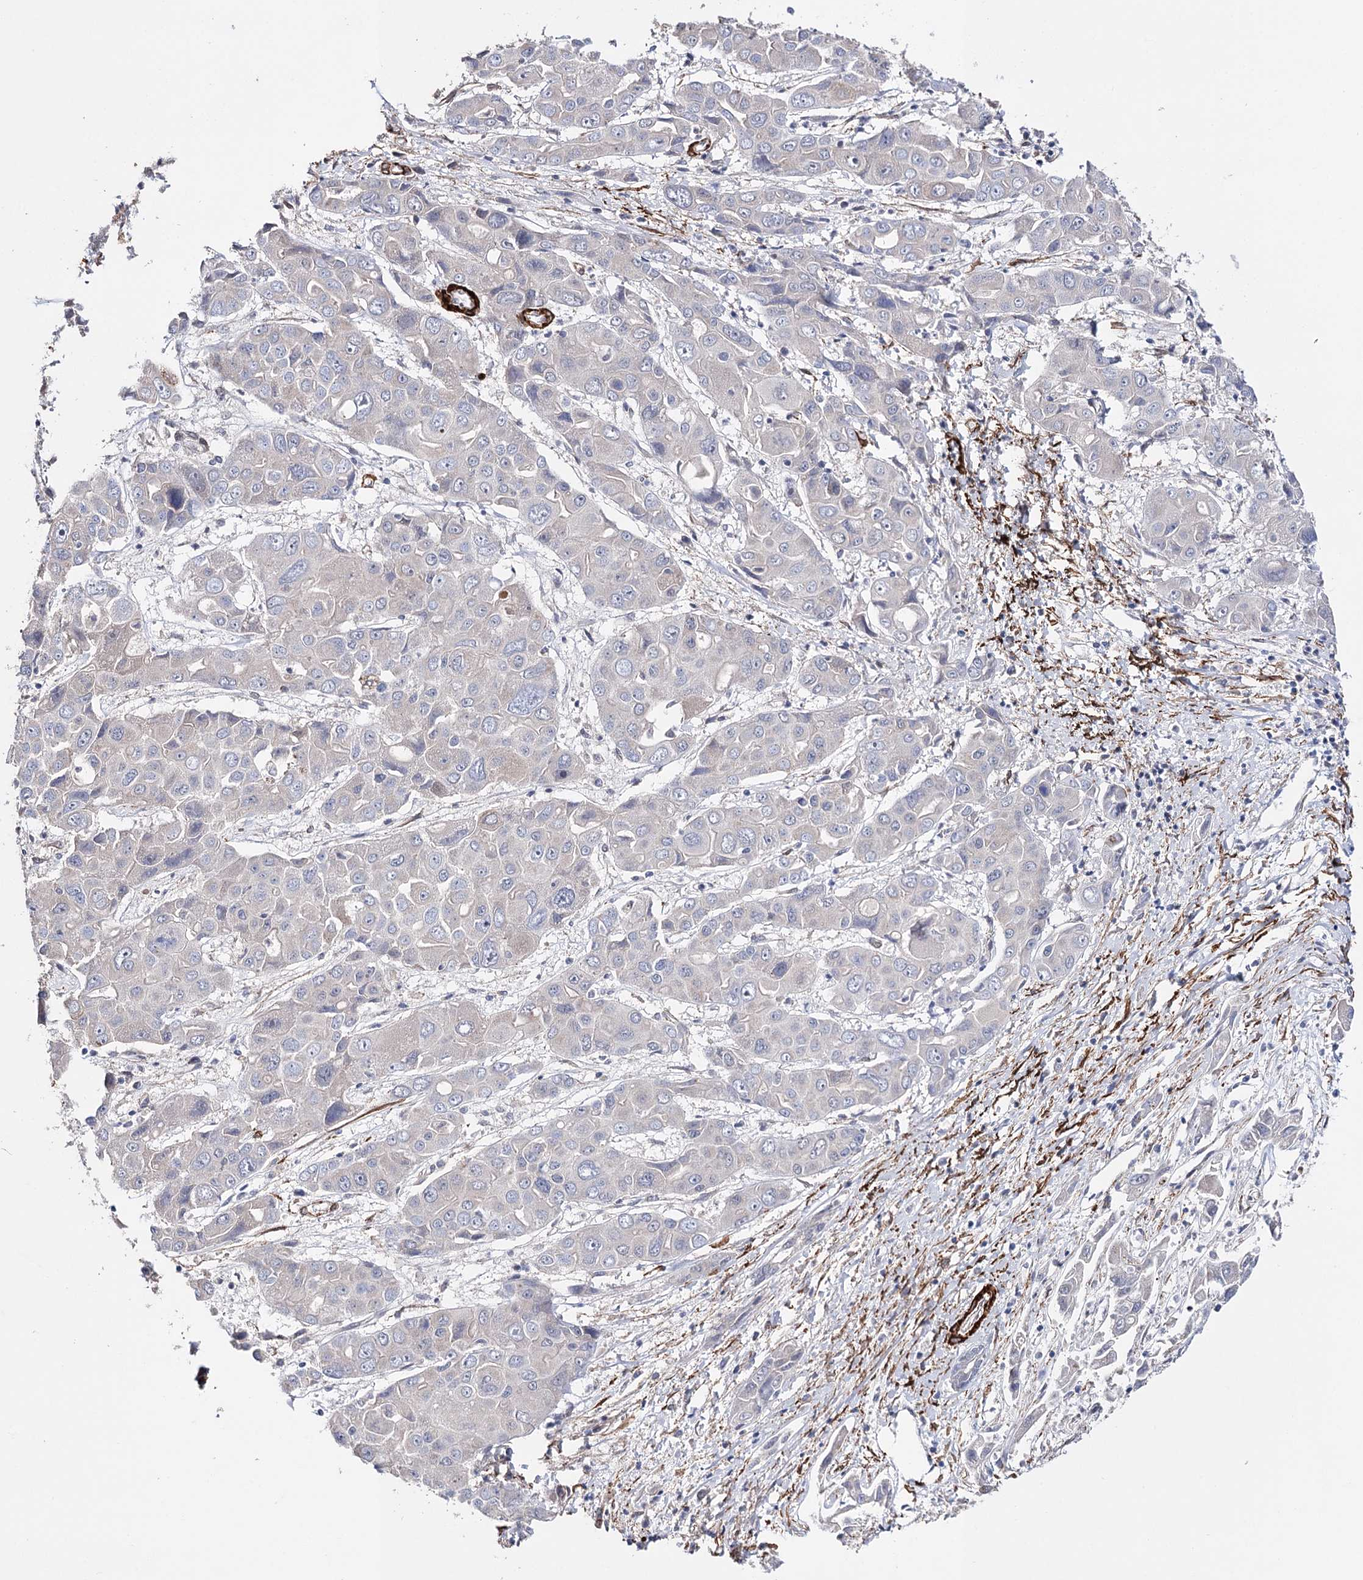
{"staining": {"intensity": "negative", "quantity": "none", "location": "none"}, "tissue": "liver cancer", "cell_type": "Tumor cells", "image_type": "cancer", "snomed": [{"axis": "morphology", "description": "Cholangiocarcinoma"}, {"axis": "topography", "description": "Liver"}], "caption": "This is an immunohistochemistry (IHC) histopathology image of human liver cancer. There is no expression in tumor cells.", "gene": "CFAP46", "patient": {"sex": "male", "age": 67}}